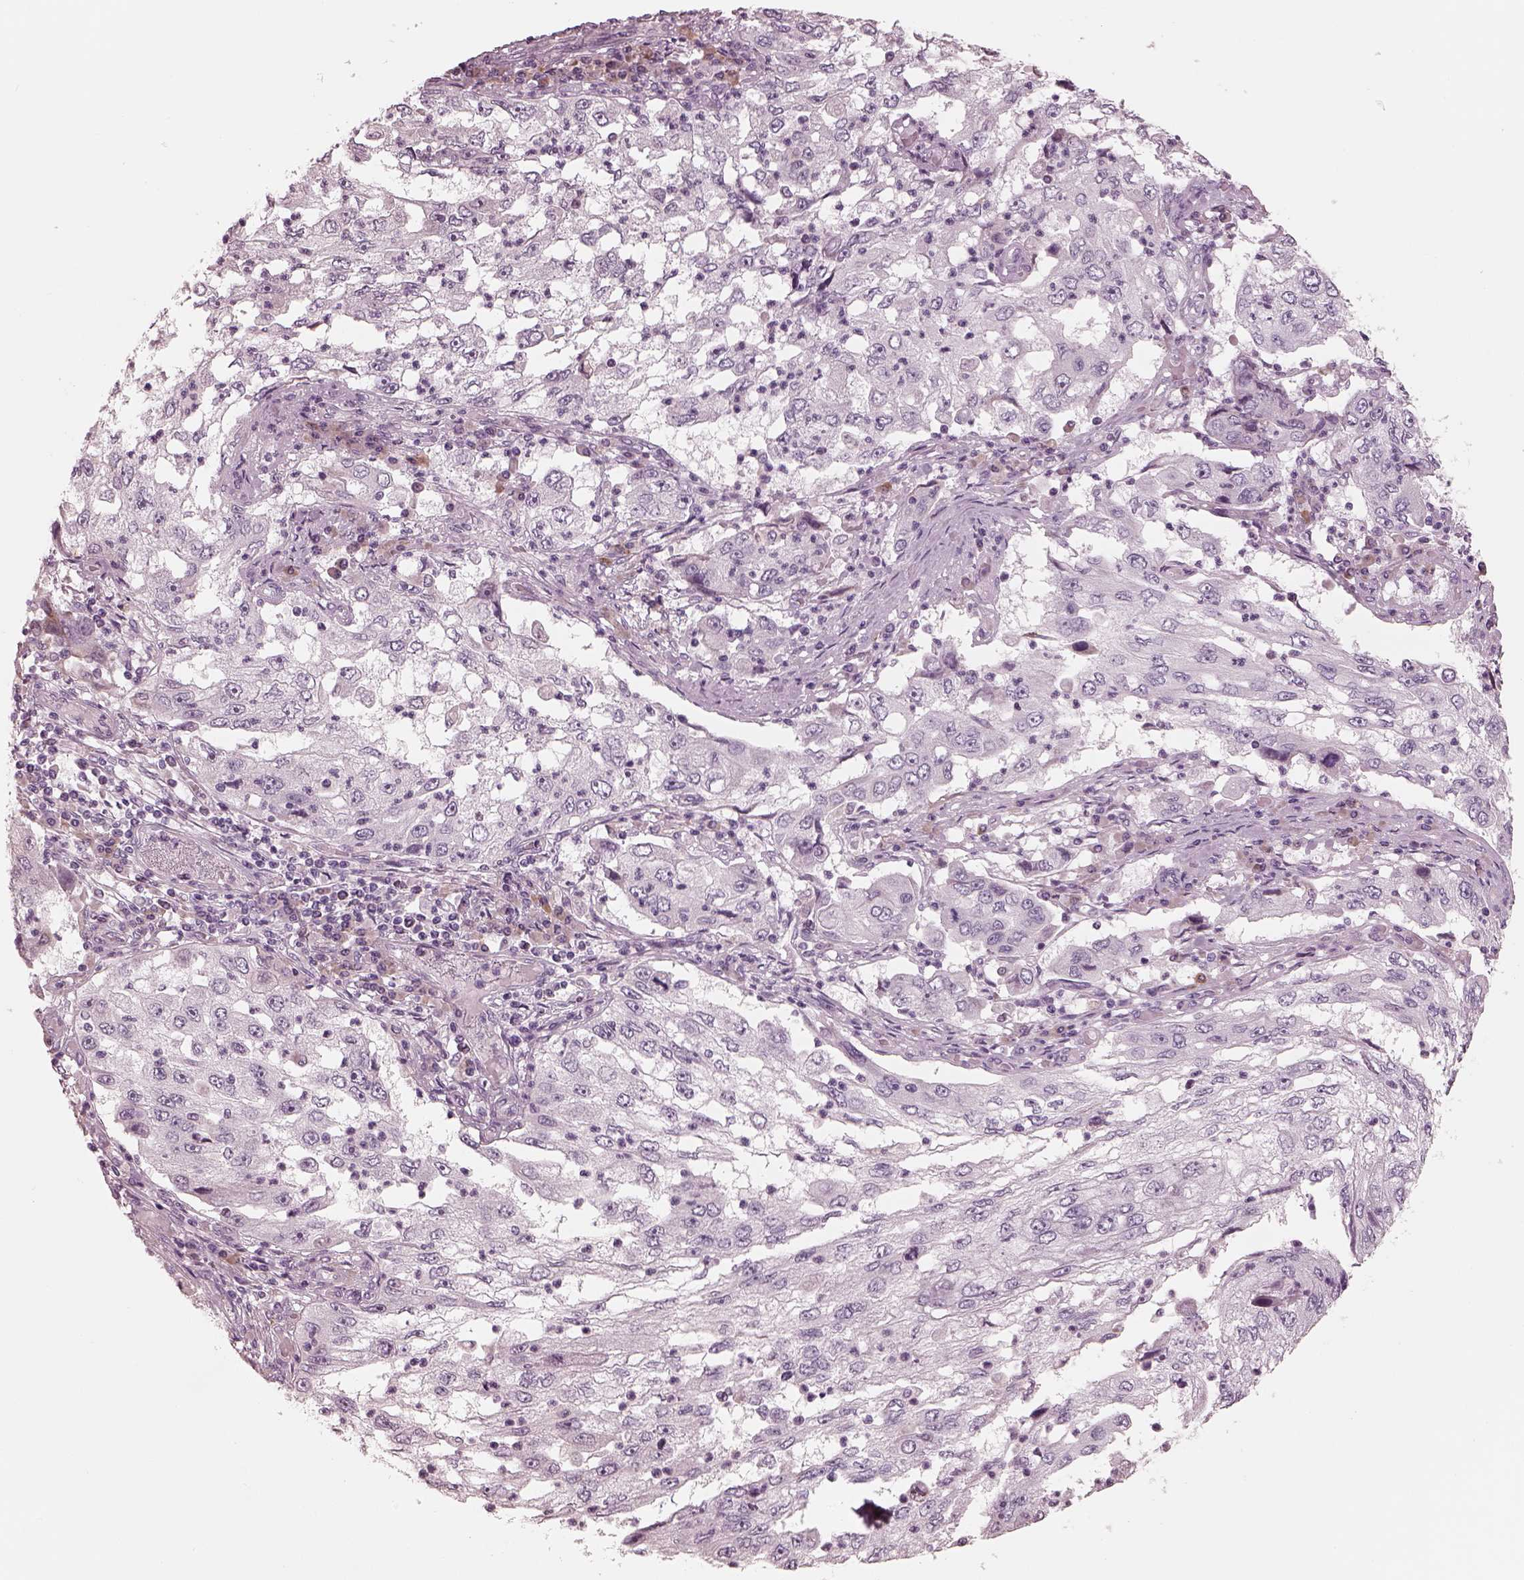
{"staining": {"intensity": "negative", "quantity": "none", "location": "none"}, "tissue": "cervical cancer", "cell_type": "Tumor cells", "image_type": "cancer", "snomed": [{"axis": "morphology", "description": "Squamous cell carcinoma, NOS"}, {"axis": "topography", "description": "Cervix"}], "caption": "There is no significant positivity in tumor cells of cervical cancer.", "gene": "CADM2", "patient": {"sex": "female", "age": 36}}